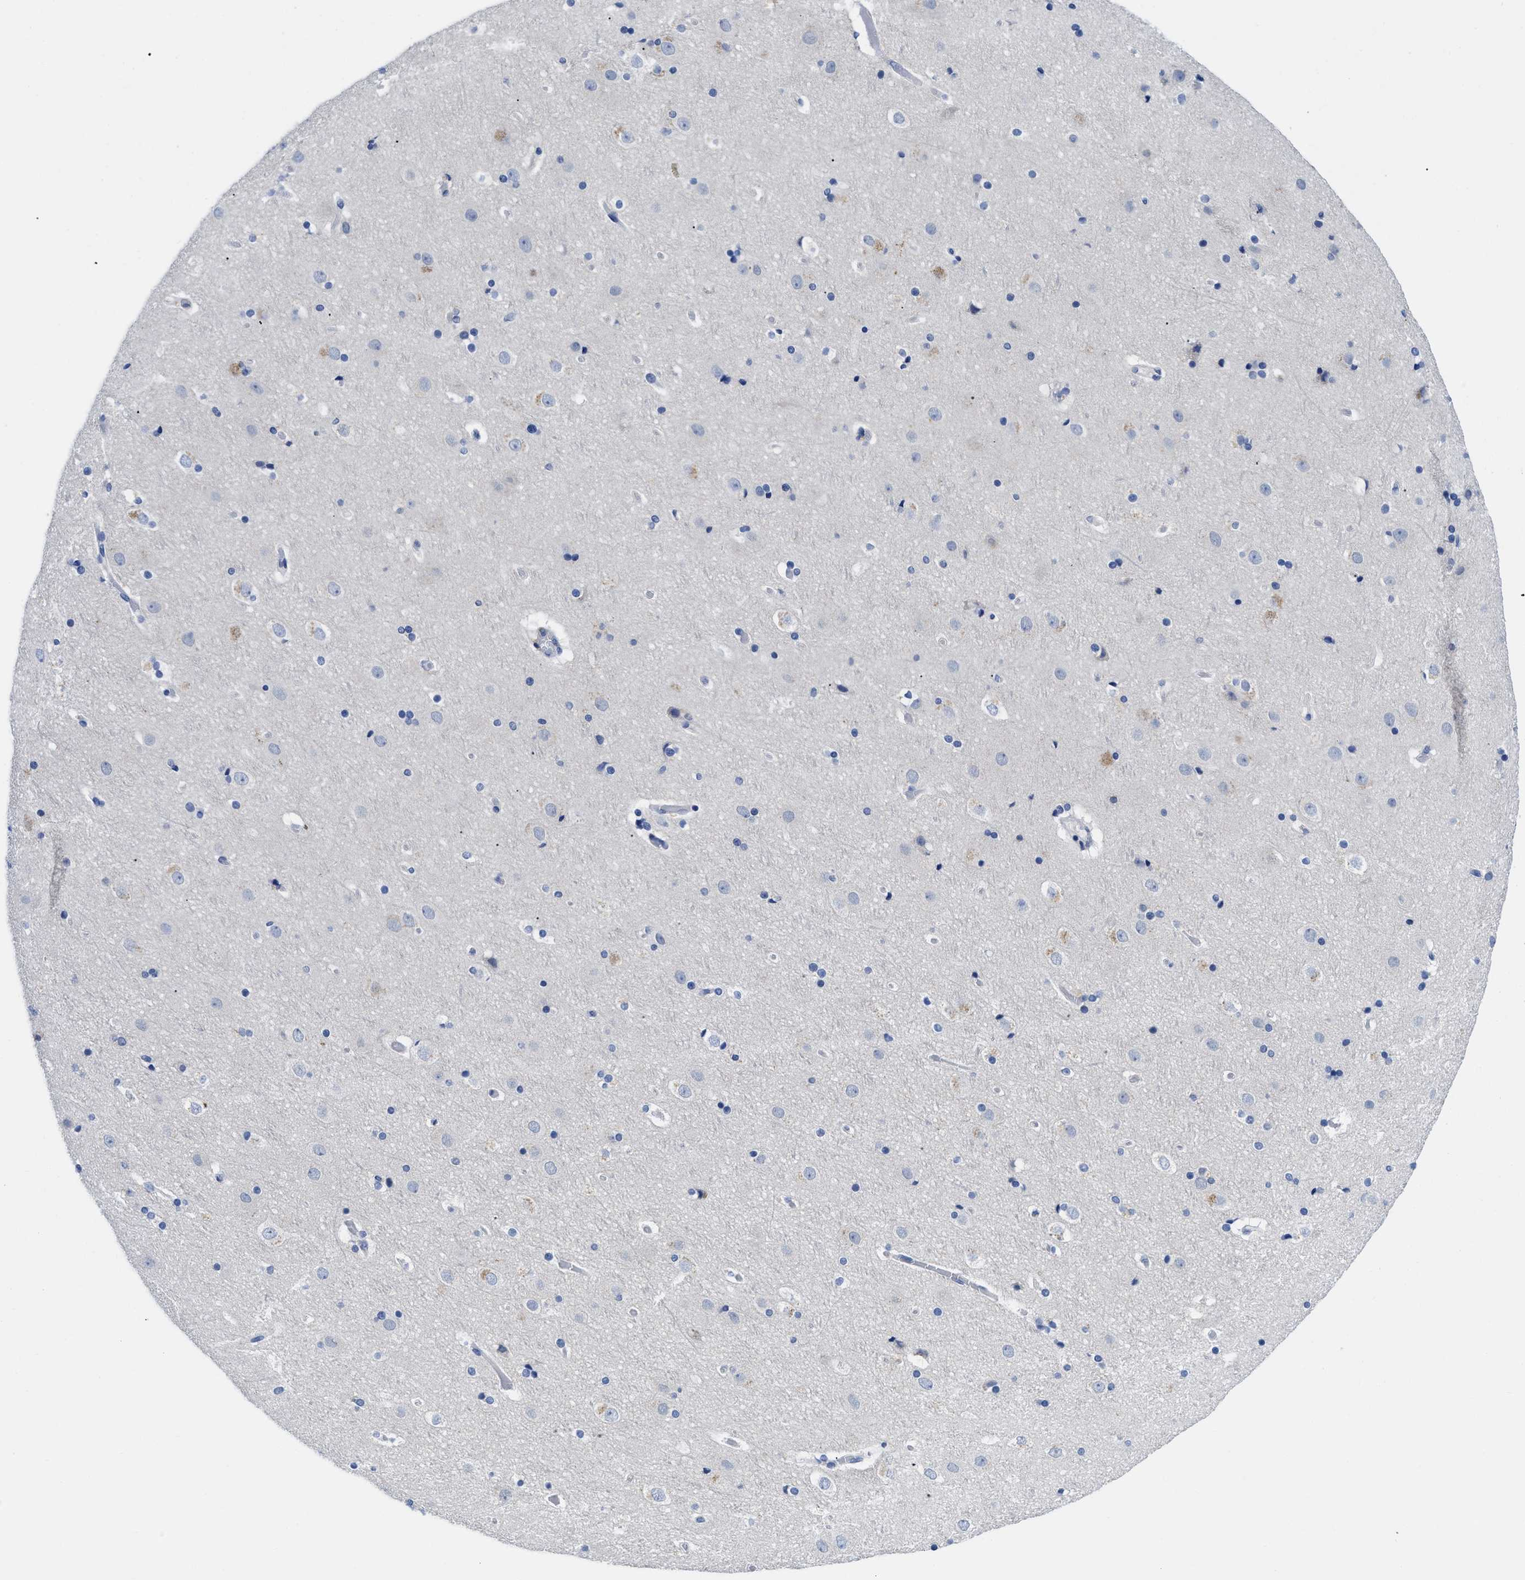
{"staining": {"intensity": "negative", "quantity": "none", "location": "none"}, "tissue": "cerebral cortex", "cell_type": "Endothelial cells", "image_type": "normal", "snomed": [{"axis": "morphology", "description": "Normal tissue, NOS"}, {"axis": "topography", "description": "Cerebral cortex"}], "caption": "Endothelial cells show no significant expression in unremarkable cerebral cortex. (DAB IHC, high magnification).", "gene": "PYY", "patient": {"sex": "male", "age": 57}}